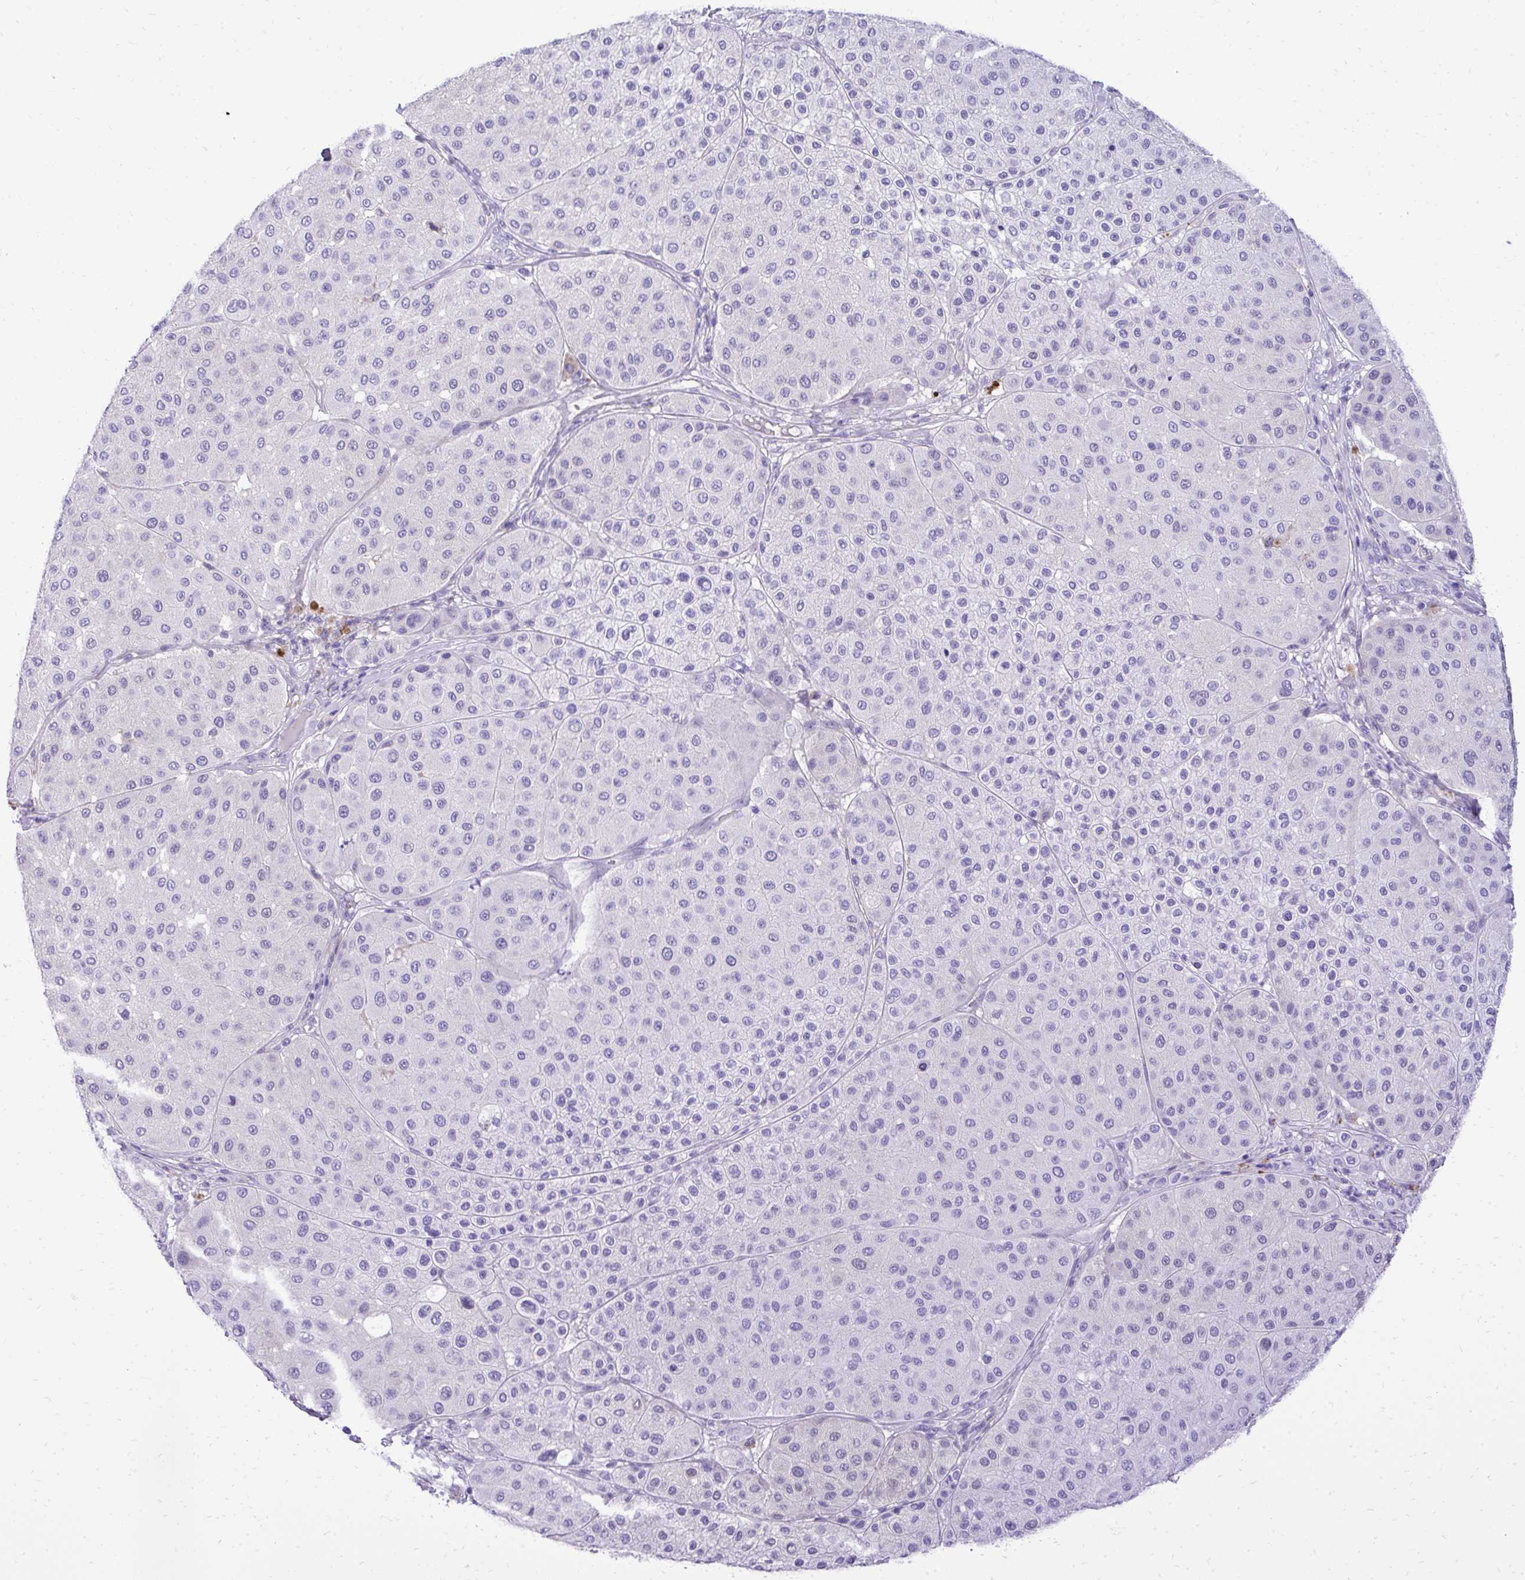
{"staining": {"intensity": "negative", "quantity": "none", "location": "none"}, "tissue": "melanoma", "cell_type": "Tumor cells", "image_type": "cancer", "snomed": [{"axis": "morphology", "description": "Malignant melanoma, Metastatic site"}, {"axis": "topography", "description": "Smooth muscle"}], "caption": "Human melanoma stained for a protein using immunohistochemistry (IHC) shows no positivity in tumor cells.", "gene": "ST6GALNAC3", "patient": {"sex": "male", "age": 41}}